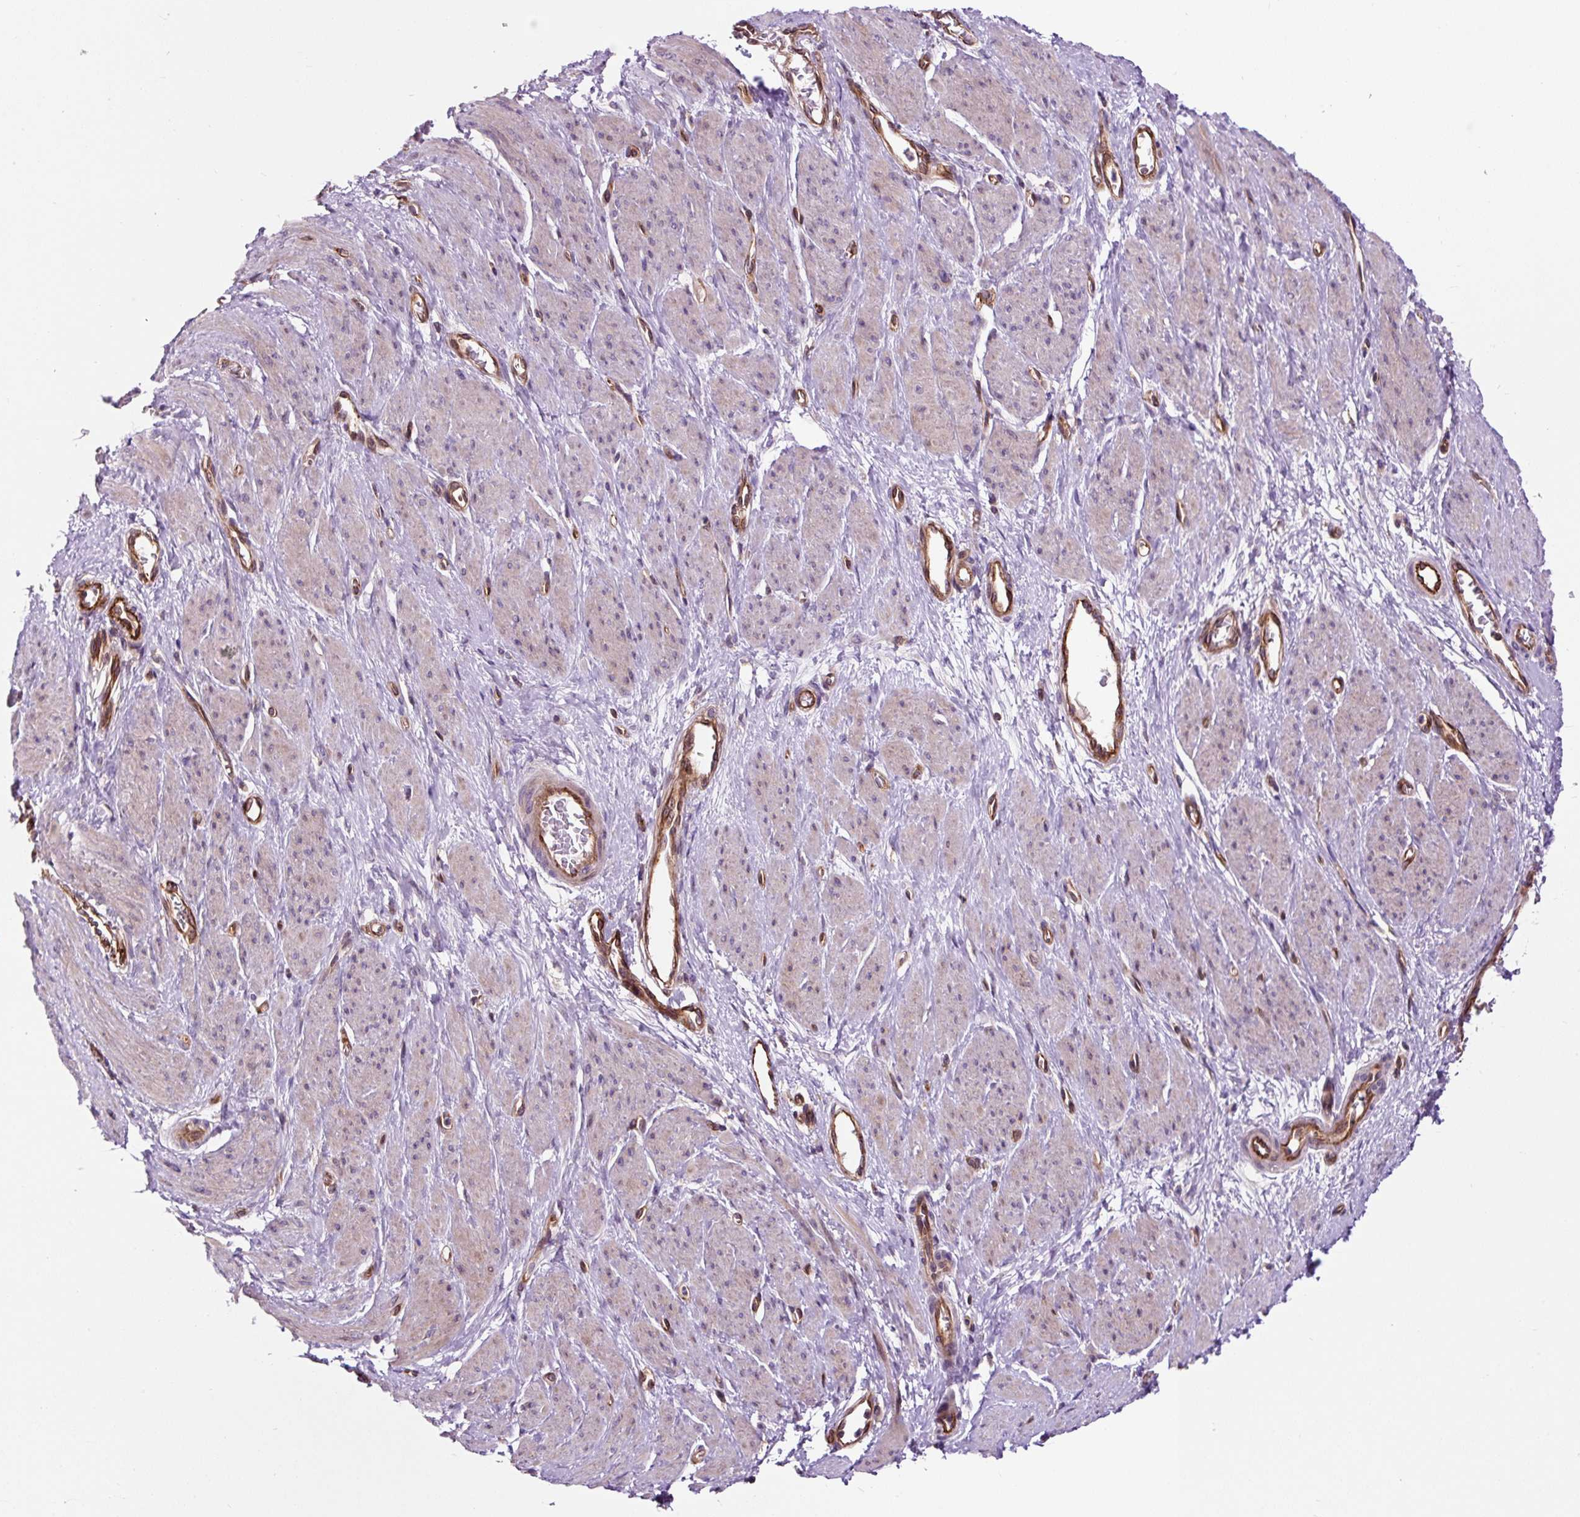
{"staining": {"intensity": "moderate", "quantity": "25%-75%", "location": "cytoplasmic/membranous"}, "tissue": "smooth muscle", "cell_type": "Smooth muscle cells", "image_type": "normal", "snomed": [{"axis": "morphology", "description": "Normal tissue, NOS"}, {"axis": "topography", "description": "Smooth muscle"}, {"axis": "topography", "description": "Uterus"}], "caption": "Moderate cytoplasmic/membranous protein positivity is identified in approximately 25%-75% of smooth muscle cells in smooth muscle. The staining was performed using DAB to visualize the protein expression in brown, while the nuclei were stained in blue with hematoxylin (Magnification: 20x).", "gene": "PCDHGB3", "patient": {"sex": "female", "age": 39}}